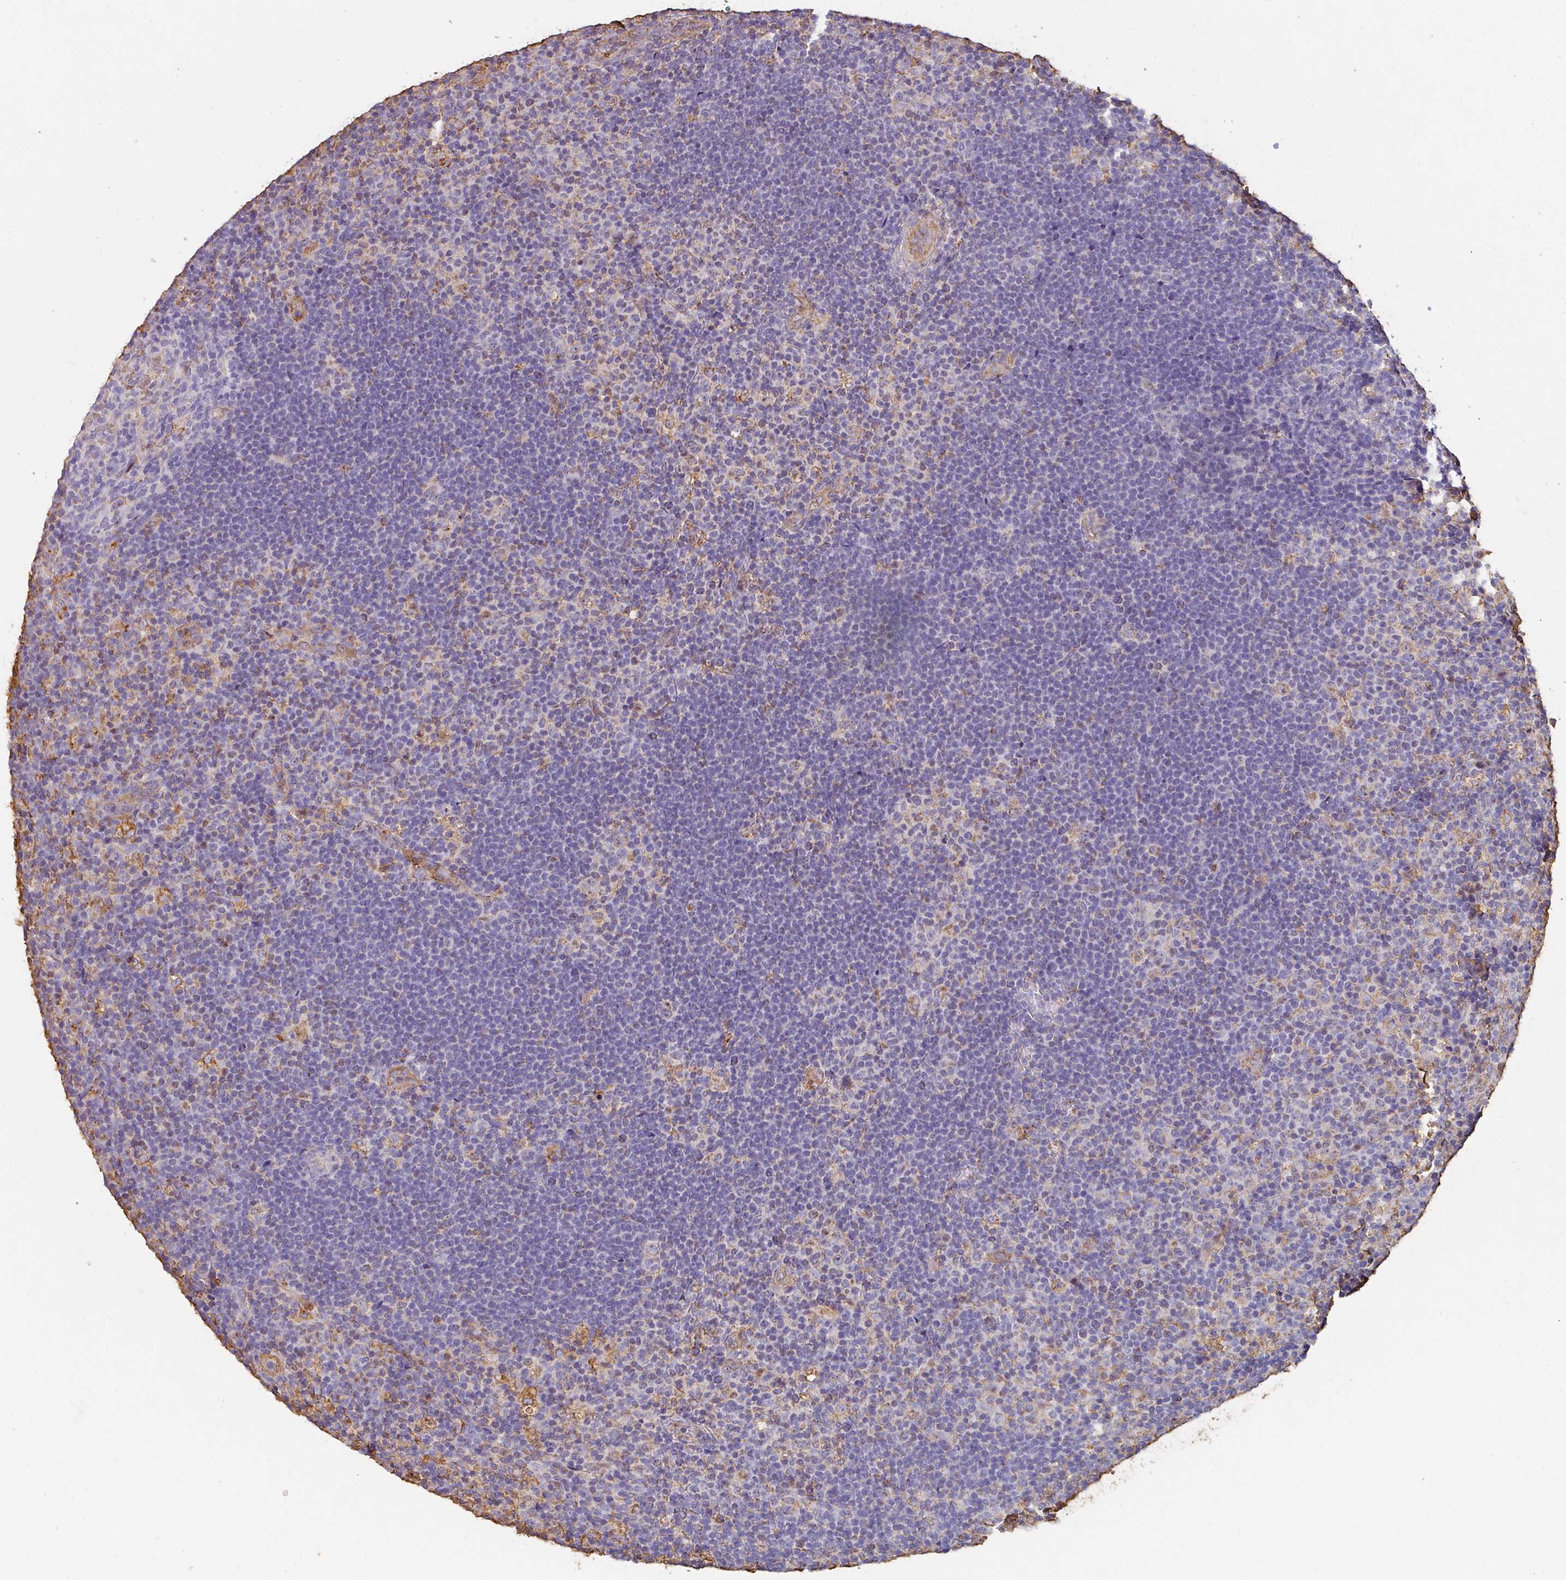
{"staining": {"intensity": "negative", "quantity": "none", "location": "none"}, "tissue": "lymphoma", "cell_type": "Tumor cells", "image_type": "cancer", "snomed": [{"axis": "morphology", "description": "Hodgkin's disease, NOS"}, {"axis": "topography", "description": "Lymph node"}], "caption": "Protein analysis of Hodgkin's disease reveals no significant staining in tumor cells. (DAB (3,3'-diaminobenzidine) immunohistochemistry, high magnification).", "gene": "ZNF280C", "patient": {"sex": "female", "age": 57}}